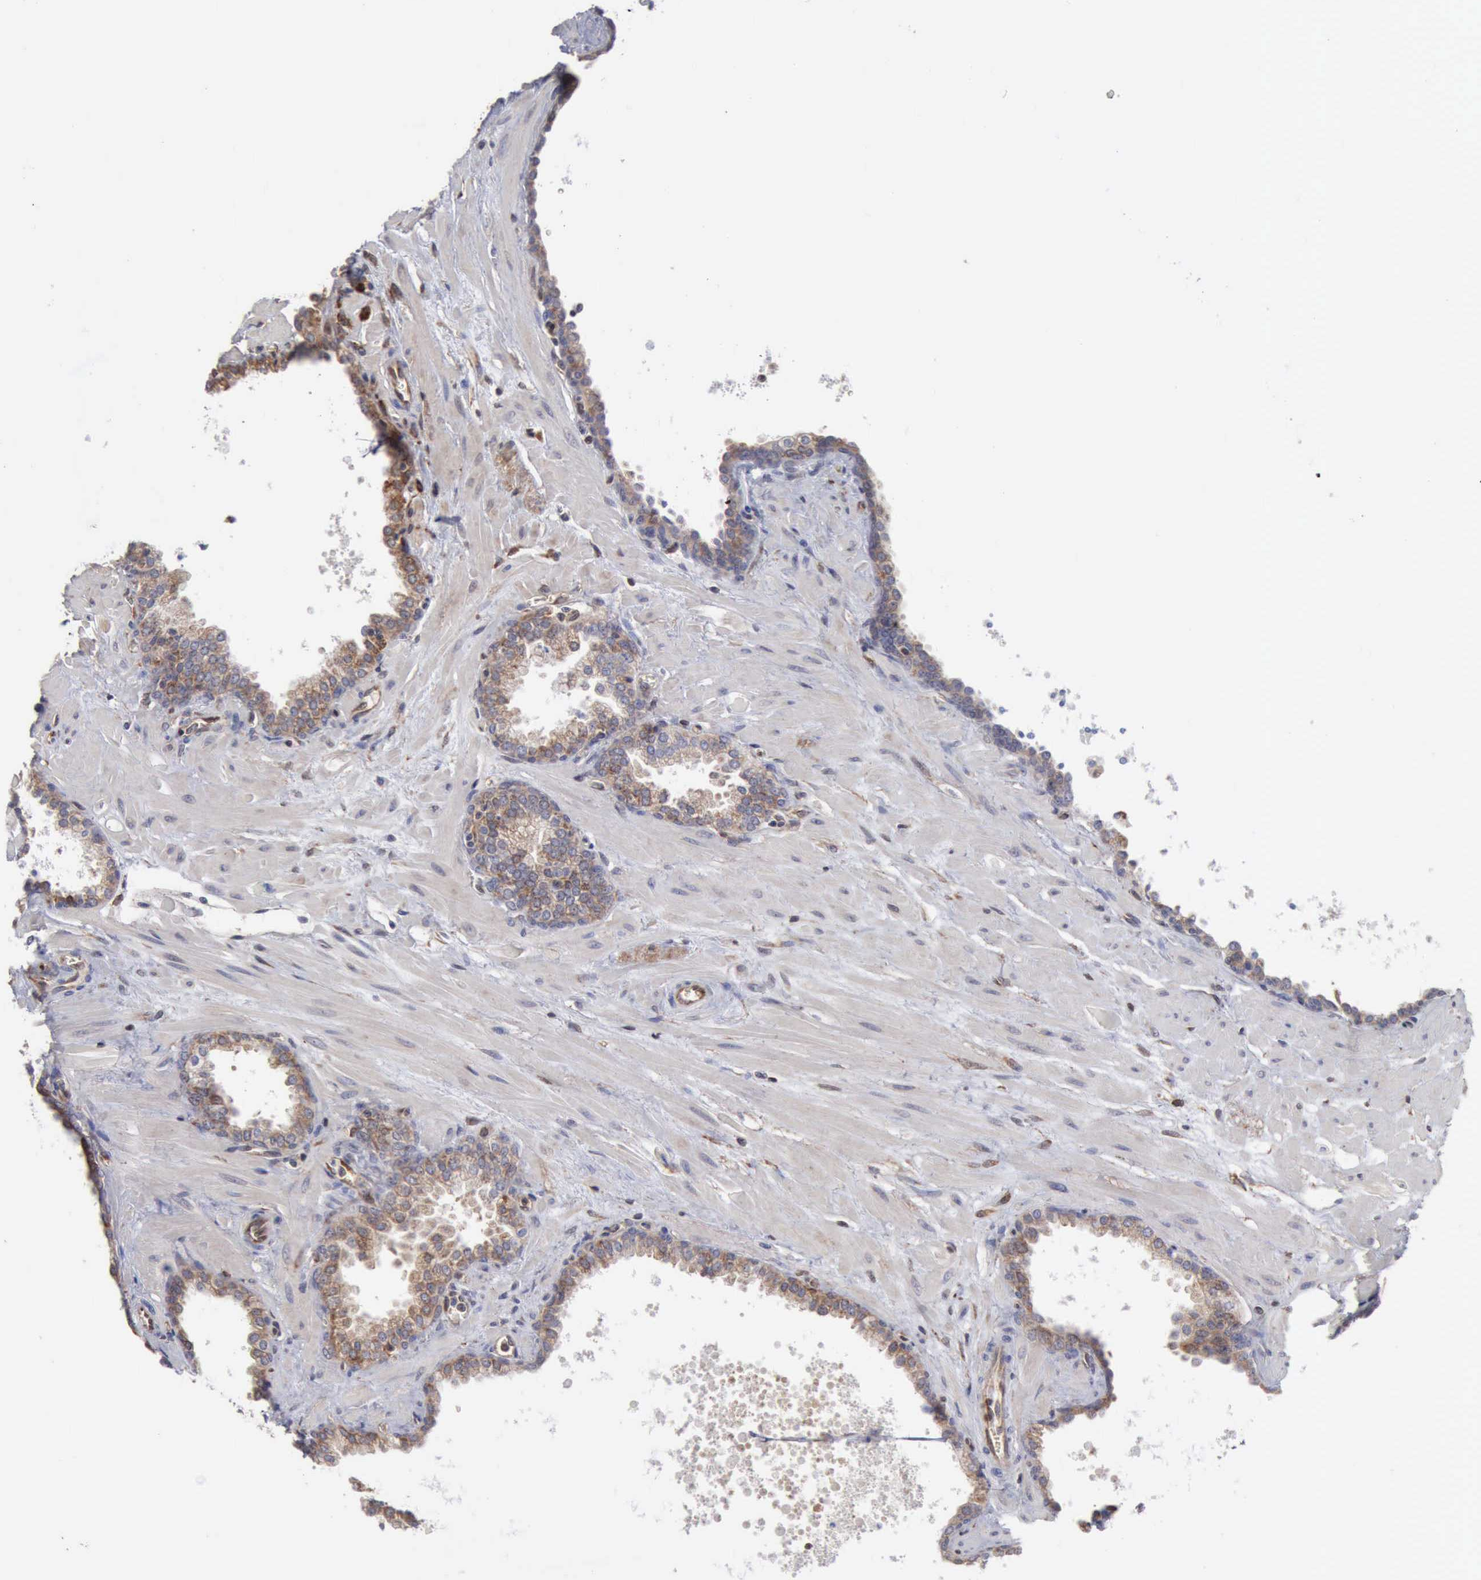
{"staining": {"intensity": "weak", "quantity": "25%-75%", "location": "cytoplasmic/membranous"}, "tissue": "prostate", "cell_type": "Glandular cells", "image_type": "normal", "snomed": [{"axis": "morphology", "description": "Normal tissue, NOS"}, {"axis": "topography", "description": "Prostate"}], "caption": "A brown stain highlights weak cytoplasmic/membranous positivity of a protein in glandular cells of unremarkable human prostate. (IHC, brightfield microscopy, high magnification).", "gene": "APOL2", "patient": {"sex": "male", "age": 60}}